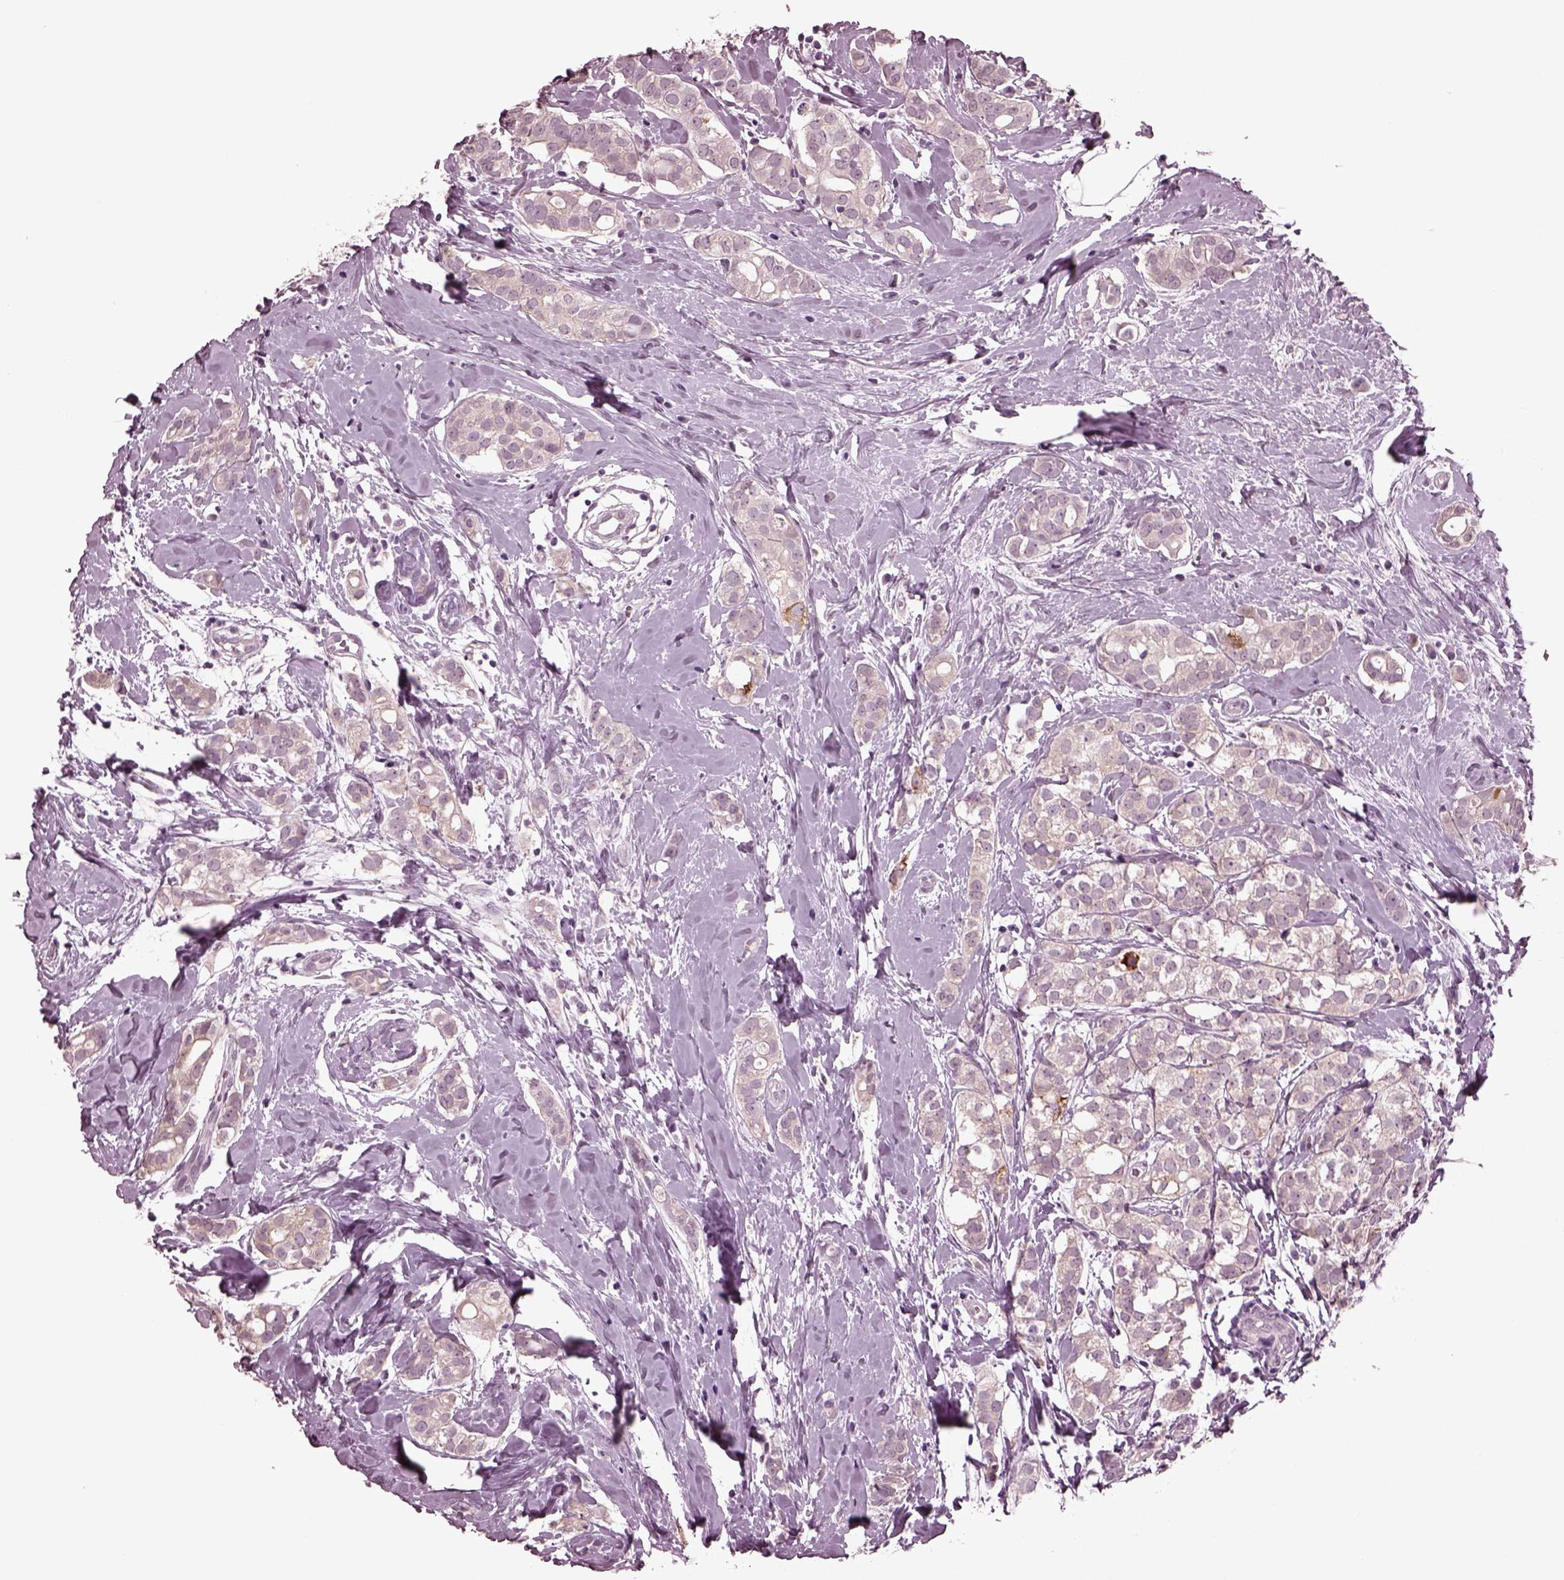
{"staining": {"intensity": "negative", "quantity": "none", "location": "none"}, "tissue": "breast cancer", "cell_type": "Tumor cells", "image_type": "cancer", "snomed": [{"axis": "morphology", "description": "Duct carcinoma"}, {"axis": "topography", "description": "Breast"}], "caption": "Immunohistochemistry (IHC) histopathology image of breast intraductal carcinoma stained for a protein (brown), which displays no expression in tumor cells. (Brightfield microscopy of DAB (3,3'-diaminobenzidine) immunohistochemistry at high magnification).", "gene": "MIB2", "patient": {"sex": "female", "age": 40}}